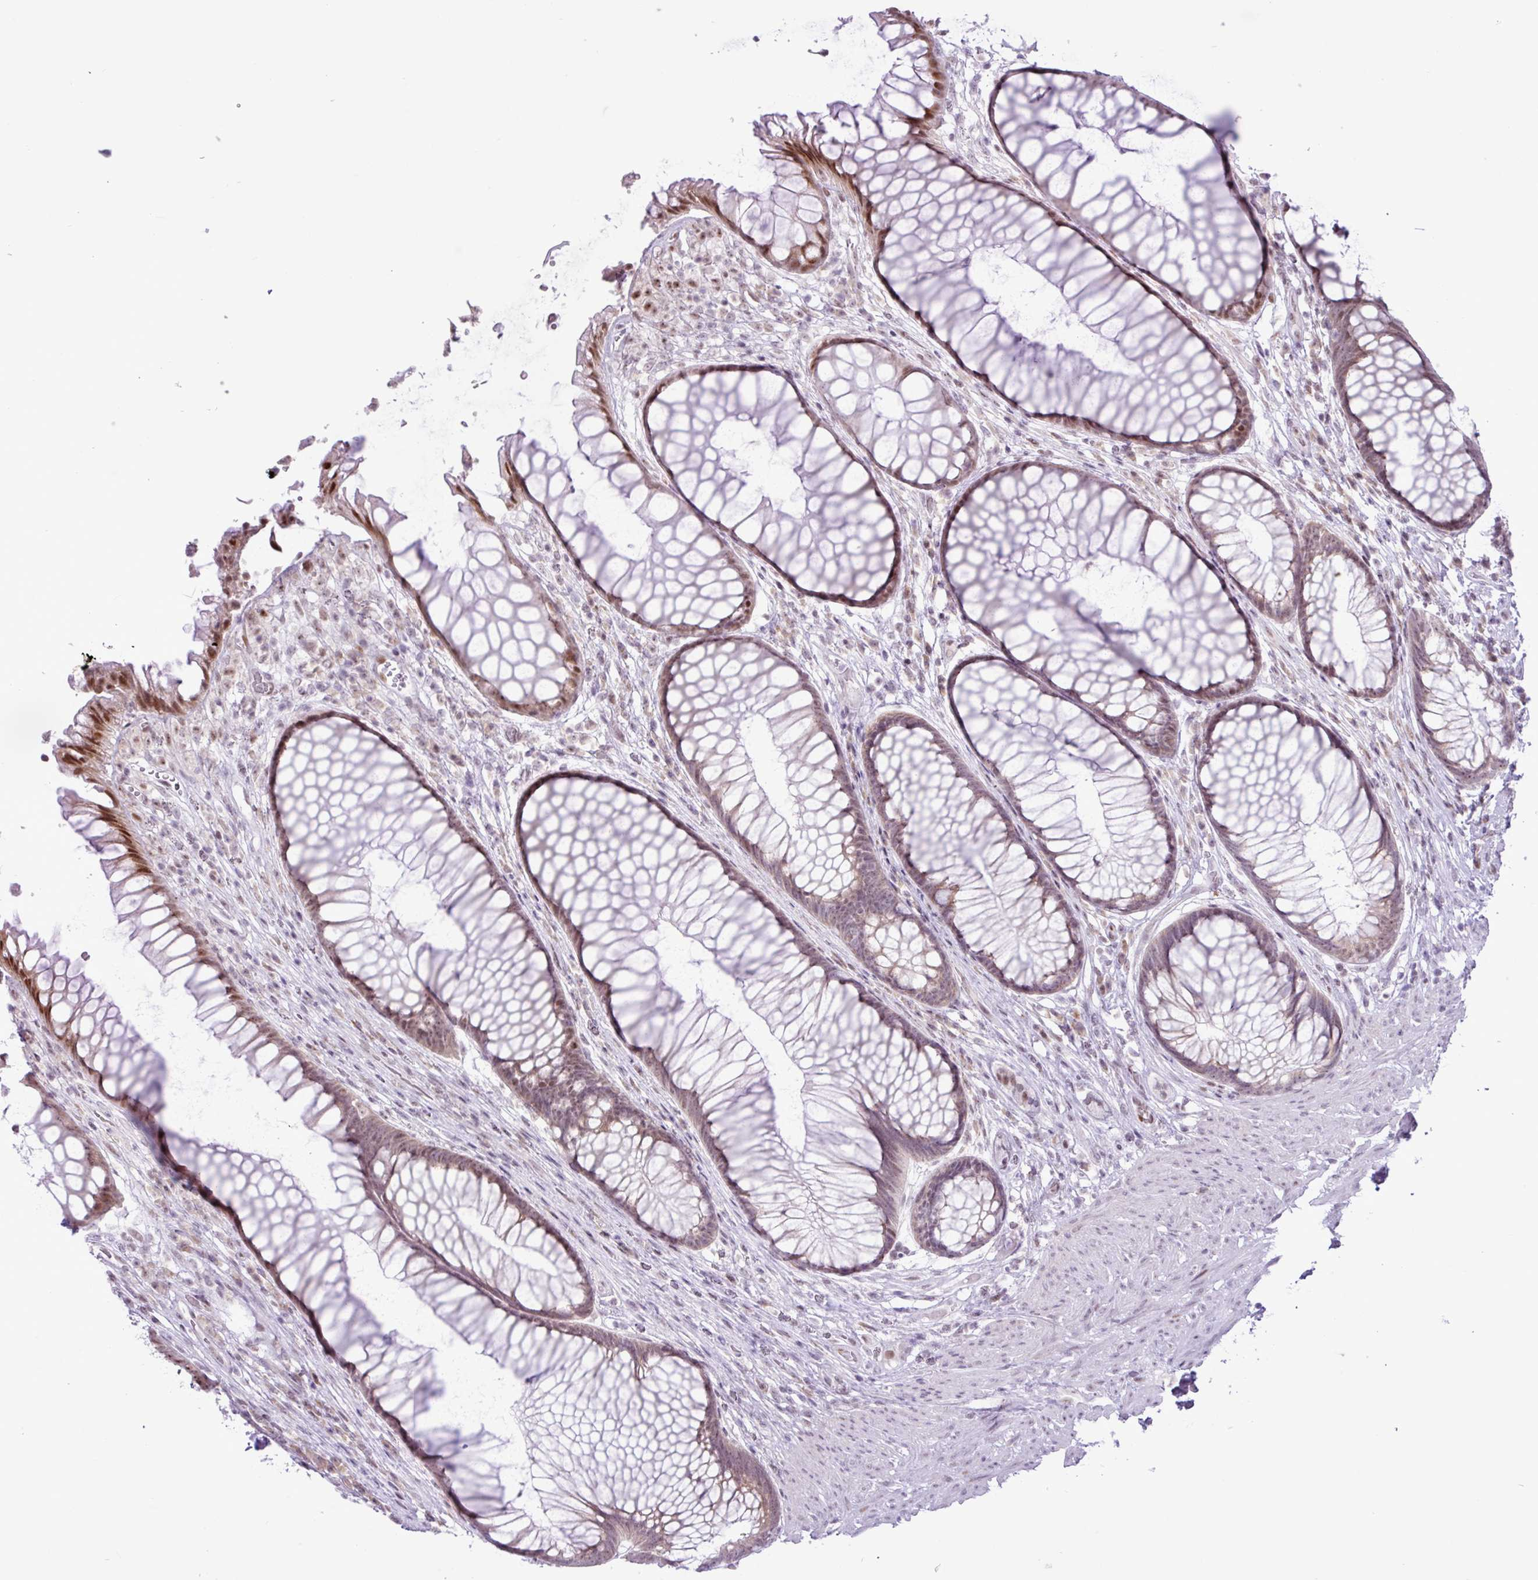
{"staining": {"intensity": "moderate", "quantity": "25%-75%", "location": "nuclear"}, "tissue": "rectum", "cell_type": "Glandular cells", "image_type": "normal", "snomed": [{"axis": "morphology", "description": "Normal tissue, NOS"}, {"axis": "topography", "description": "Smooth muscle"}, {"axis": "topography", "description": "Rectum"}], "caption": "Immunohistochemistry (IHC) of normal human rectum demonstrates medium levels of moderate nuclear expression in approximately 25%-75% of glandular cells.", "gene": "ELOA2", "patient": {"sex": "male", "age": 53}}